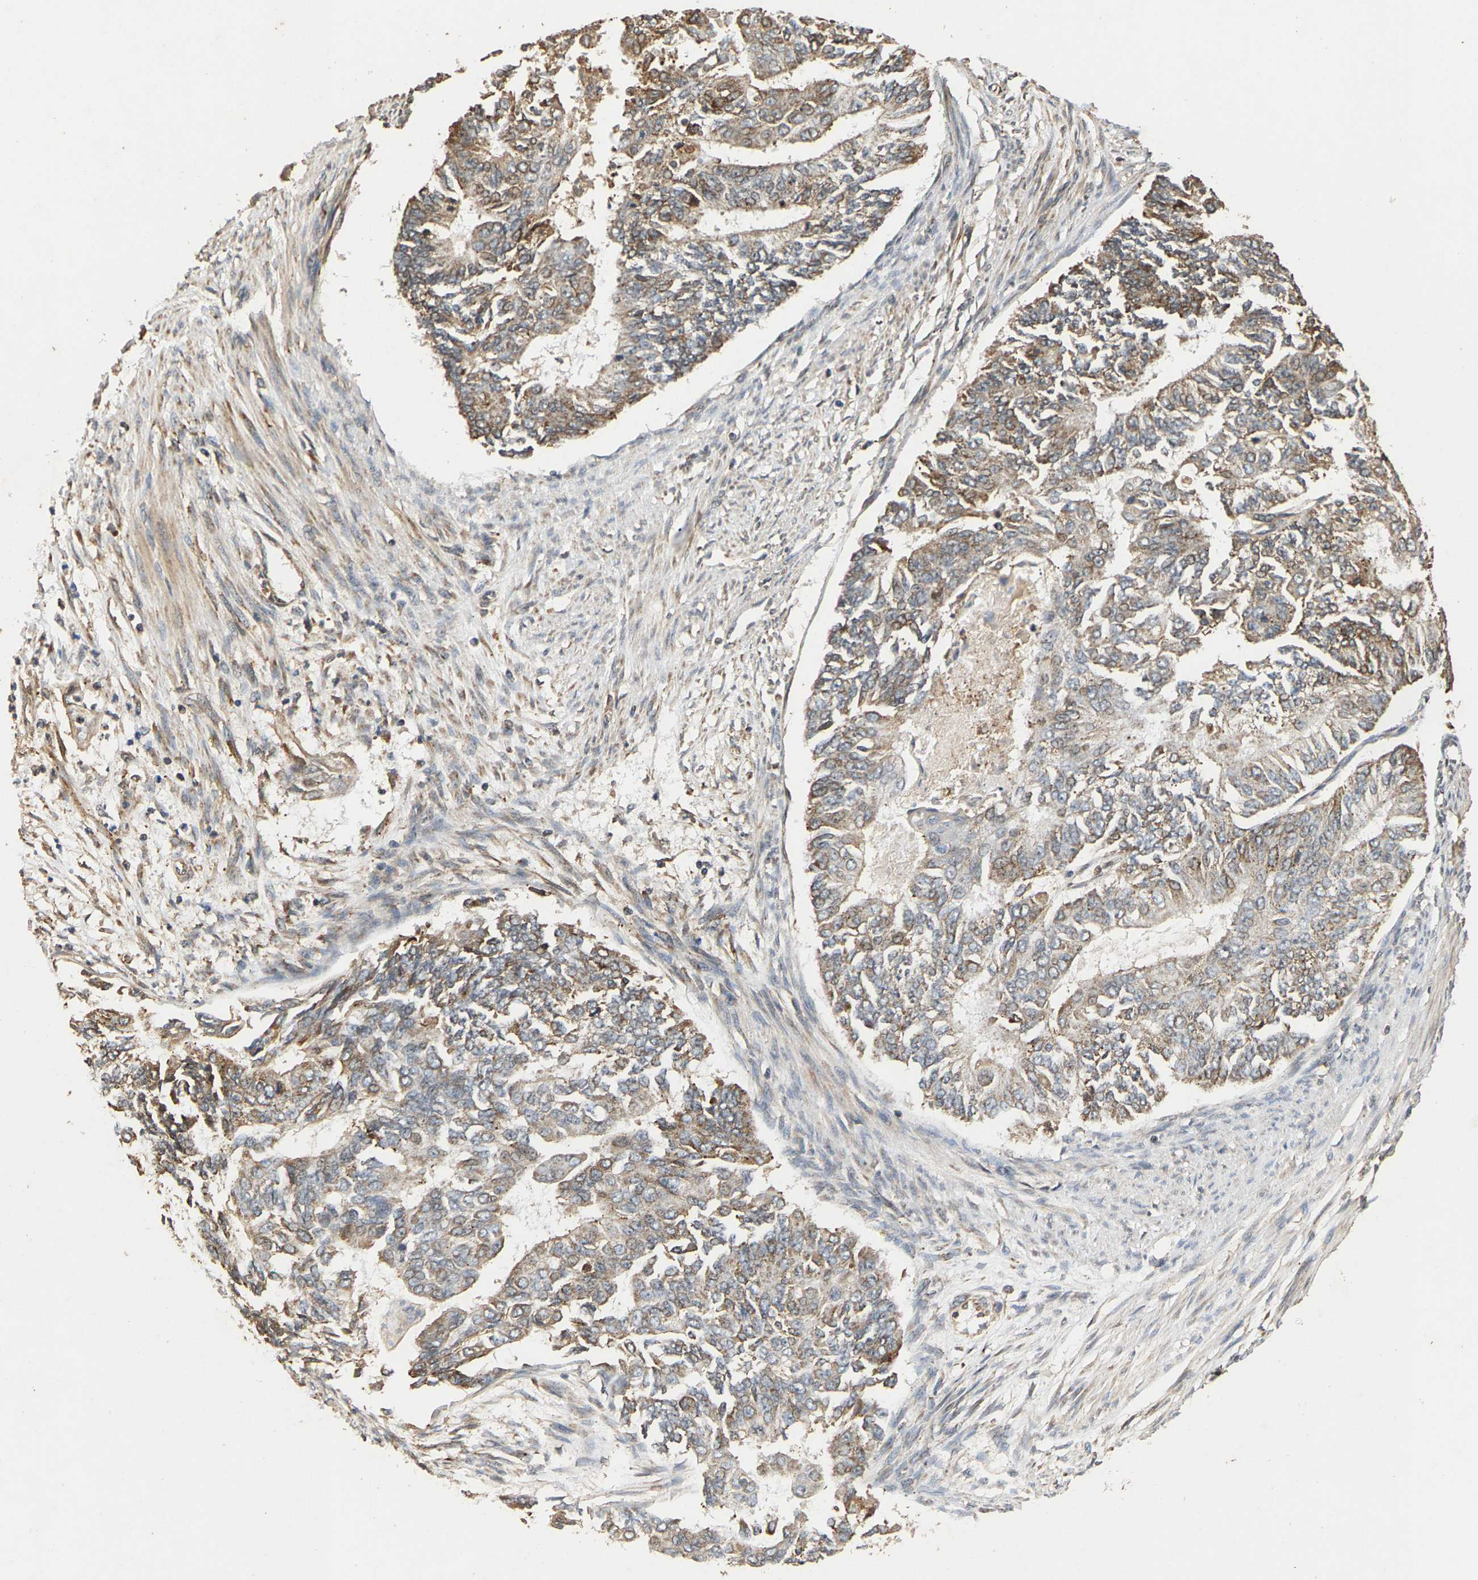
{"staining": {"intensity": "moderate", "quantity": ">75%", "location": "cytoplasmic/membranous"}, "tissue": "endometrial cancer", "cell_type": "Tumor cells", "image_type": "cancer", "snomed": [{"axis": "morphology", "description": "Adenocarcinoma, NOS"}, {"axis": "topography", "description": "Endometrium"}], "caption": "Moderate cytoplasmic/membranous expression is appreciated in approximately >75% of tumor cells in endometrial cancer.", "gene": "CIDEC", "patient": {"sex": "female", "age": 32}}